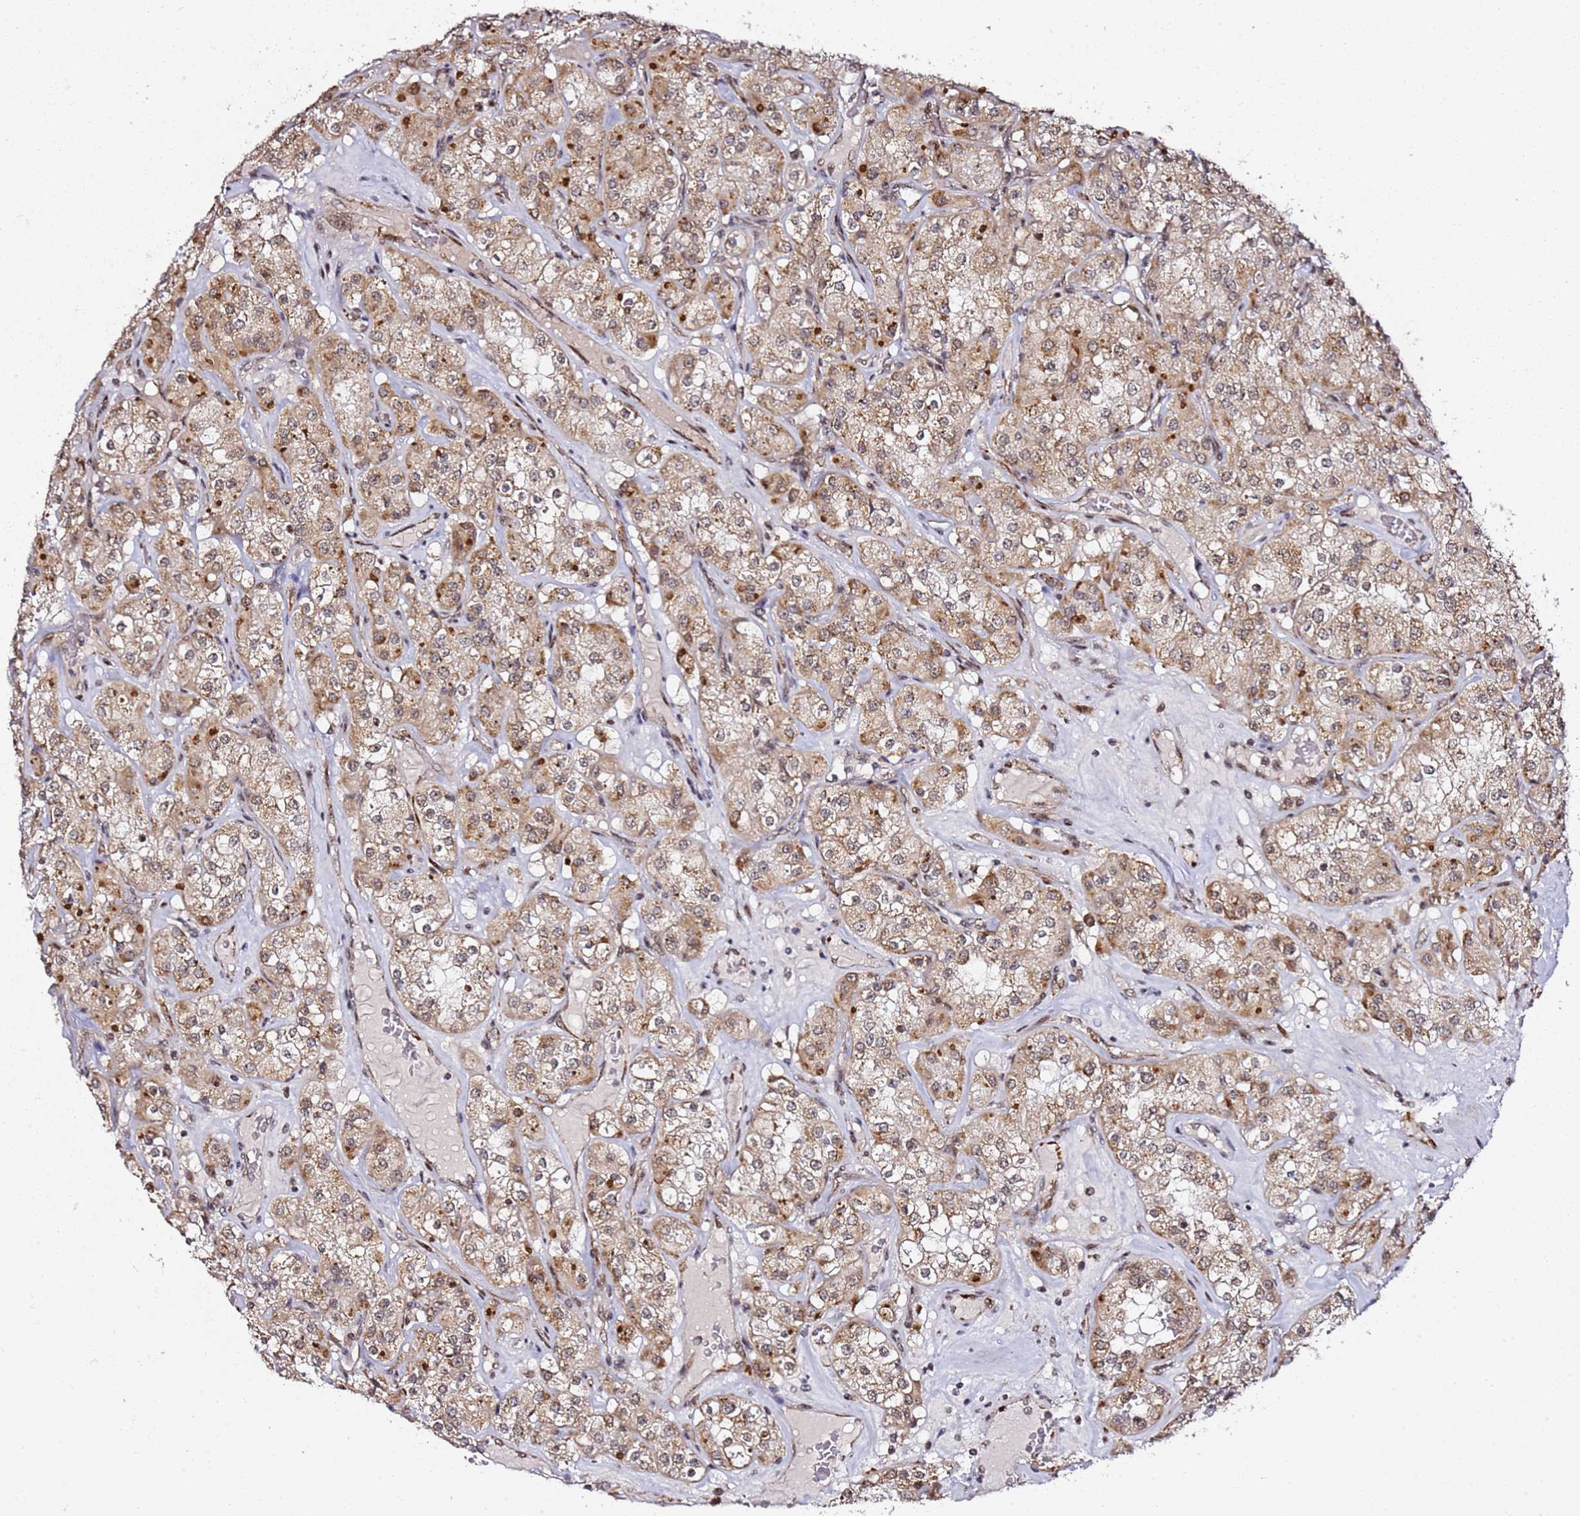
{"staining": {"intensity": "moderate", "quantity": ">75%", "location": "cytoplasmic/membranous"}, "tissue": "renal cancer", "cell_type": "Tumor cells", "image_type": "cancer", "snomed": [{"axis": "morphology", "description": "Adenocarcinoma, NOS"}, {"axis": "topography", "description": "Kidney"}], "caption": "Renal cancer (adenocarcinoma) tissue exhibits moderate cytoplasmic/membranous expression in about >75% of tumor cells (Brightfield microscopy of DAB IHC at high magnification).", "gene": "TP53AIP1", "patient": {"sex": "male", "age": 77}}